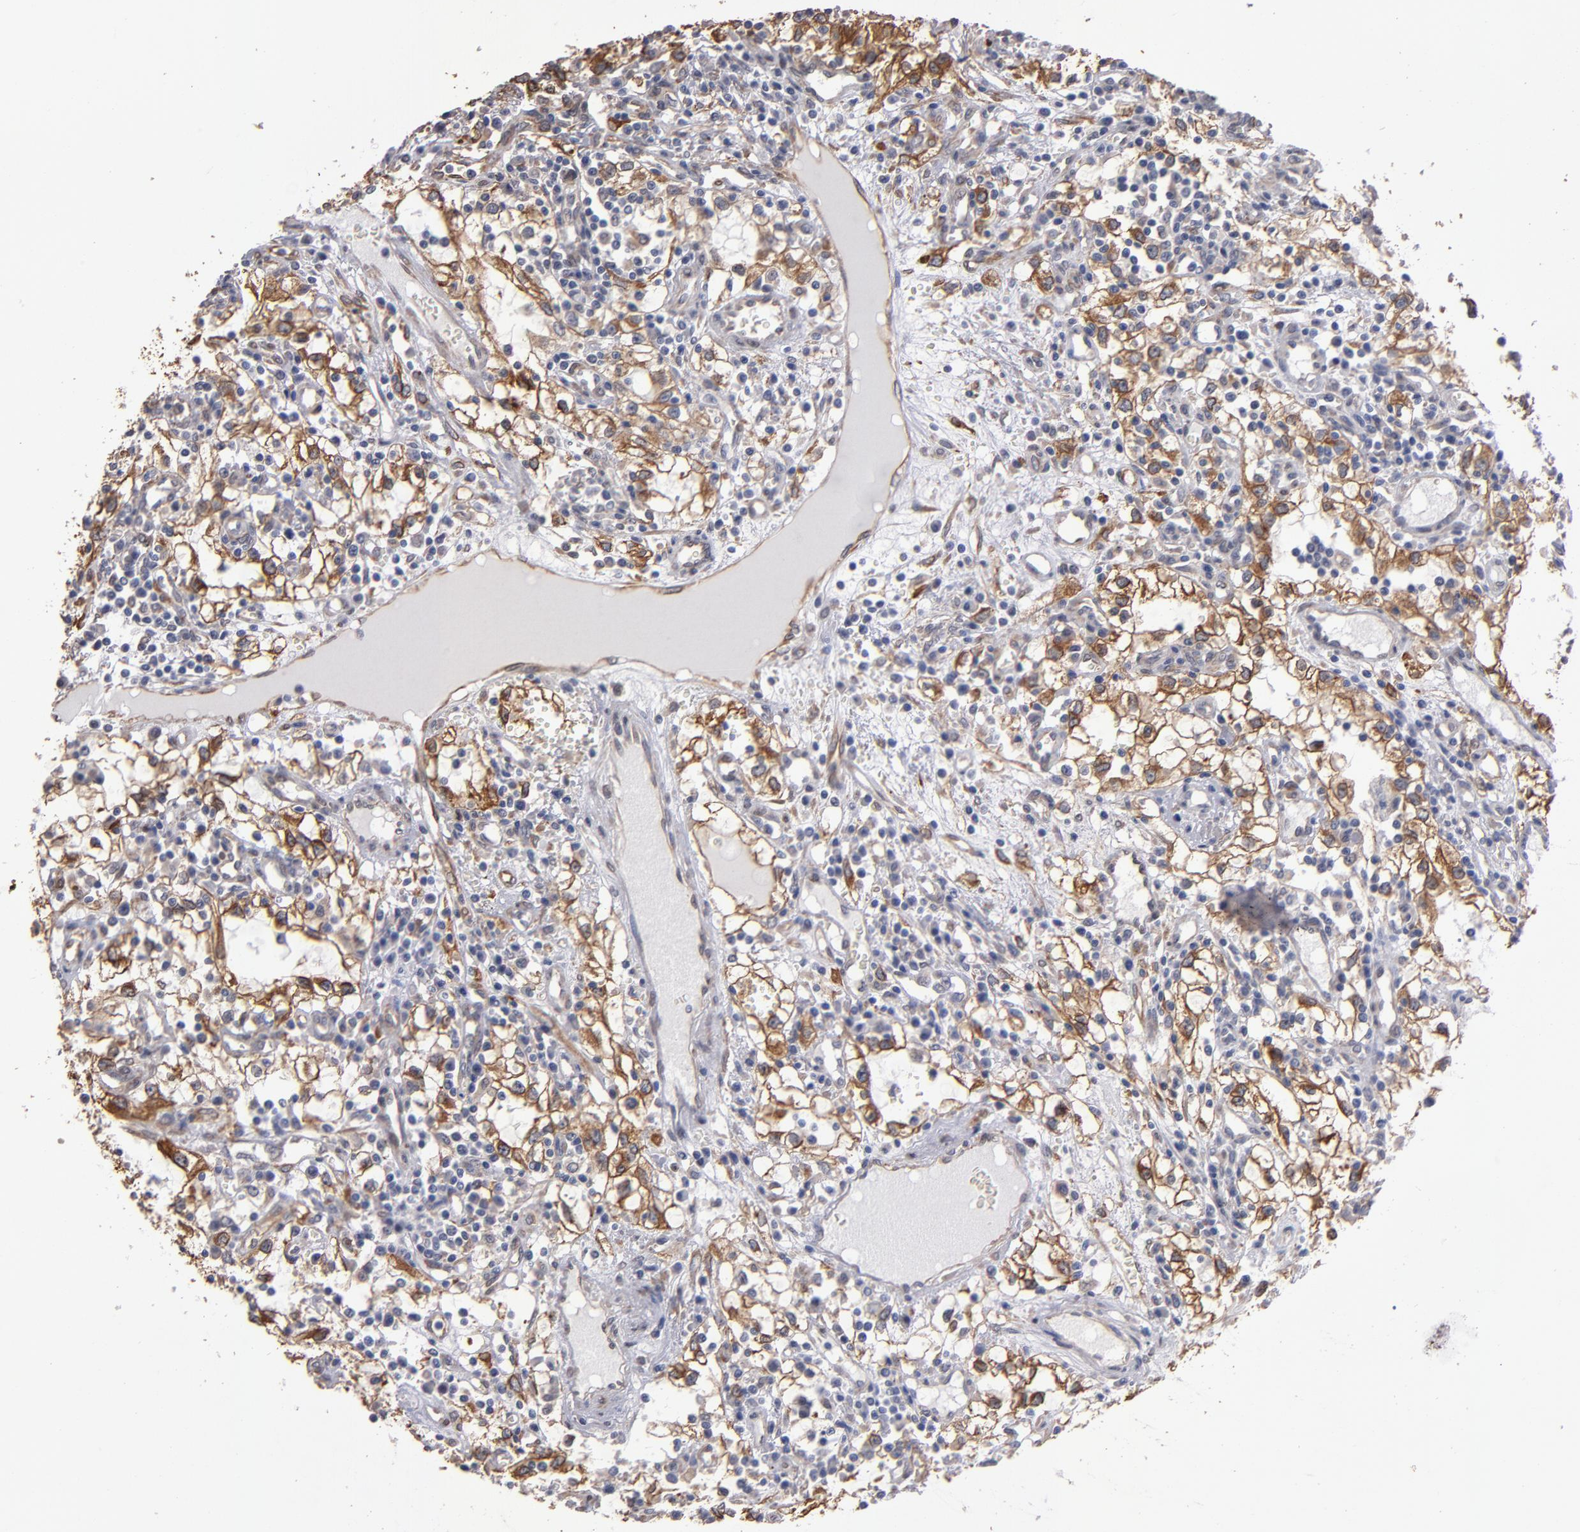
{"staining": {"intensity": "moderate", "quantity": "25%-75%", "location": "cytoplasmic/membranous"}, "tissue": "renal cancer", "cell_type": "Tumor cells", "image_type": "cancer", "snomed": [{"axis": "morphology", "description": "Adenocarcinoma, NOS"}, {"axis": "topography", "description": "Kidney"}], "caption": "The histopathology image shows staining of renal cancer, revealing moderate cytoplasmic/membranous protein staining (brown color) within tumor cells.", "gene": "PGRMC1", "patient": {"sex": "male", "age": 82}}